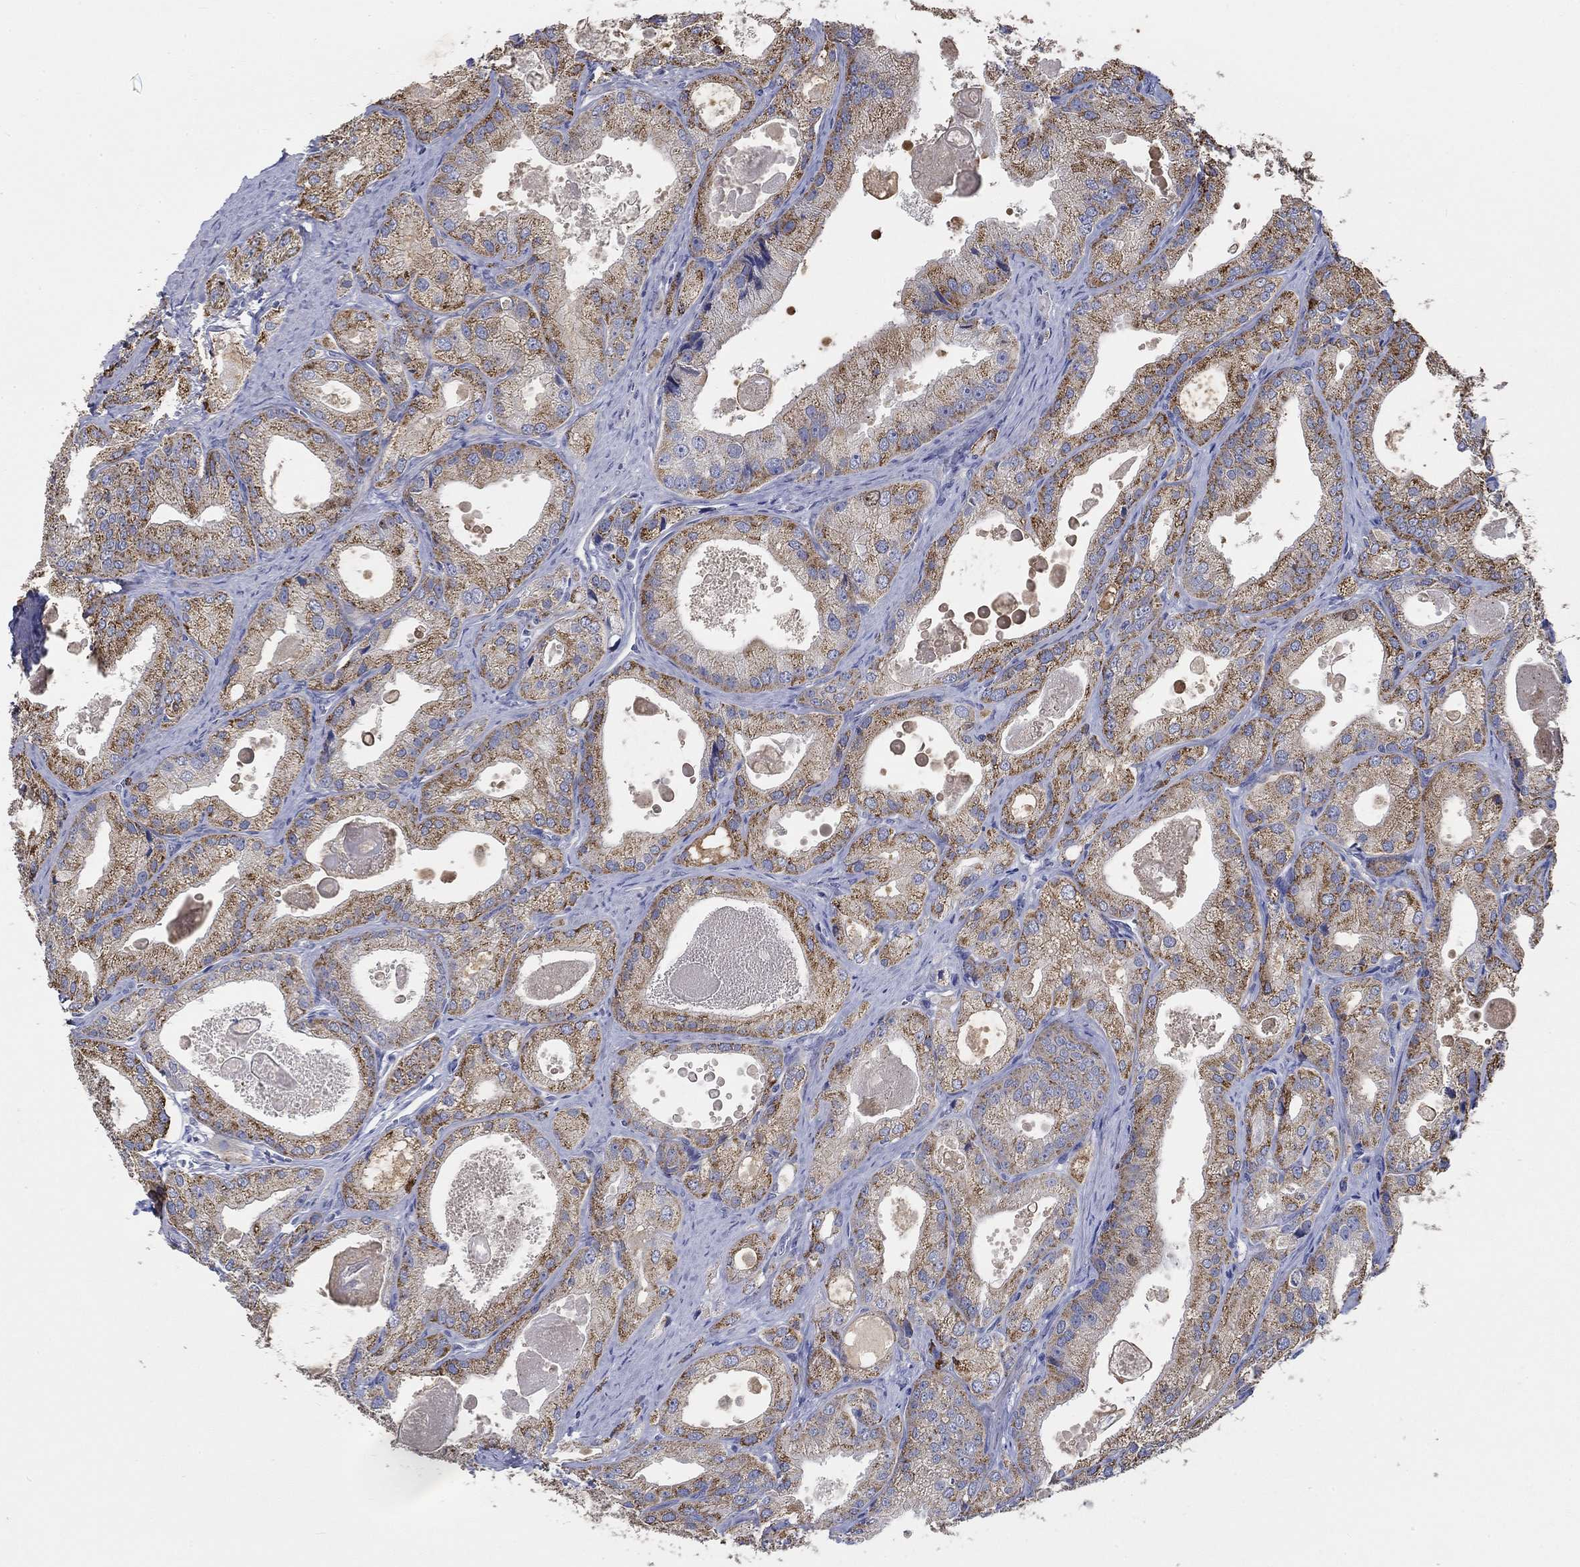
{"staining": {"intensity": "strong", "quantity": "25%-75%", "location": "cytoplasmic/membranous"}, "tissue": "prostate cancer", "cell_type": "Tumor cells", "image_type": "cancer", "snomed": [{"axis": "morphology", "description": "Adenocarcinoma, NOS"}, {"axis": "morphology", "description": "Adenocarcinoma, High grade"}, {"axis": "topography", "description": "Prostate"}], "caption": "An IHC micrograph of tumor tissue is shown. Protein staining in brown highlights strong cytoplasmic/membranous positivity in prostate adenocarcinoma within tumor cells.", "gene": "PRC1", "patient": {"sex": "male", "age": 70}}